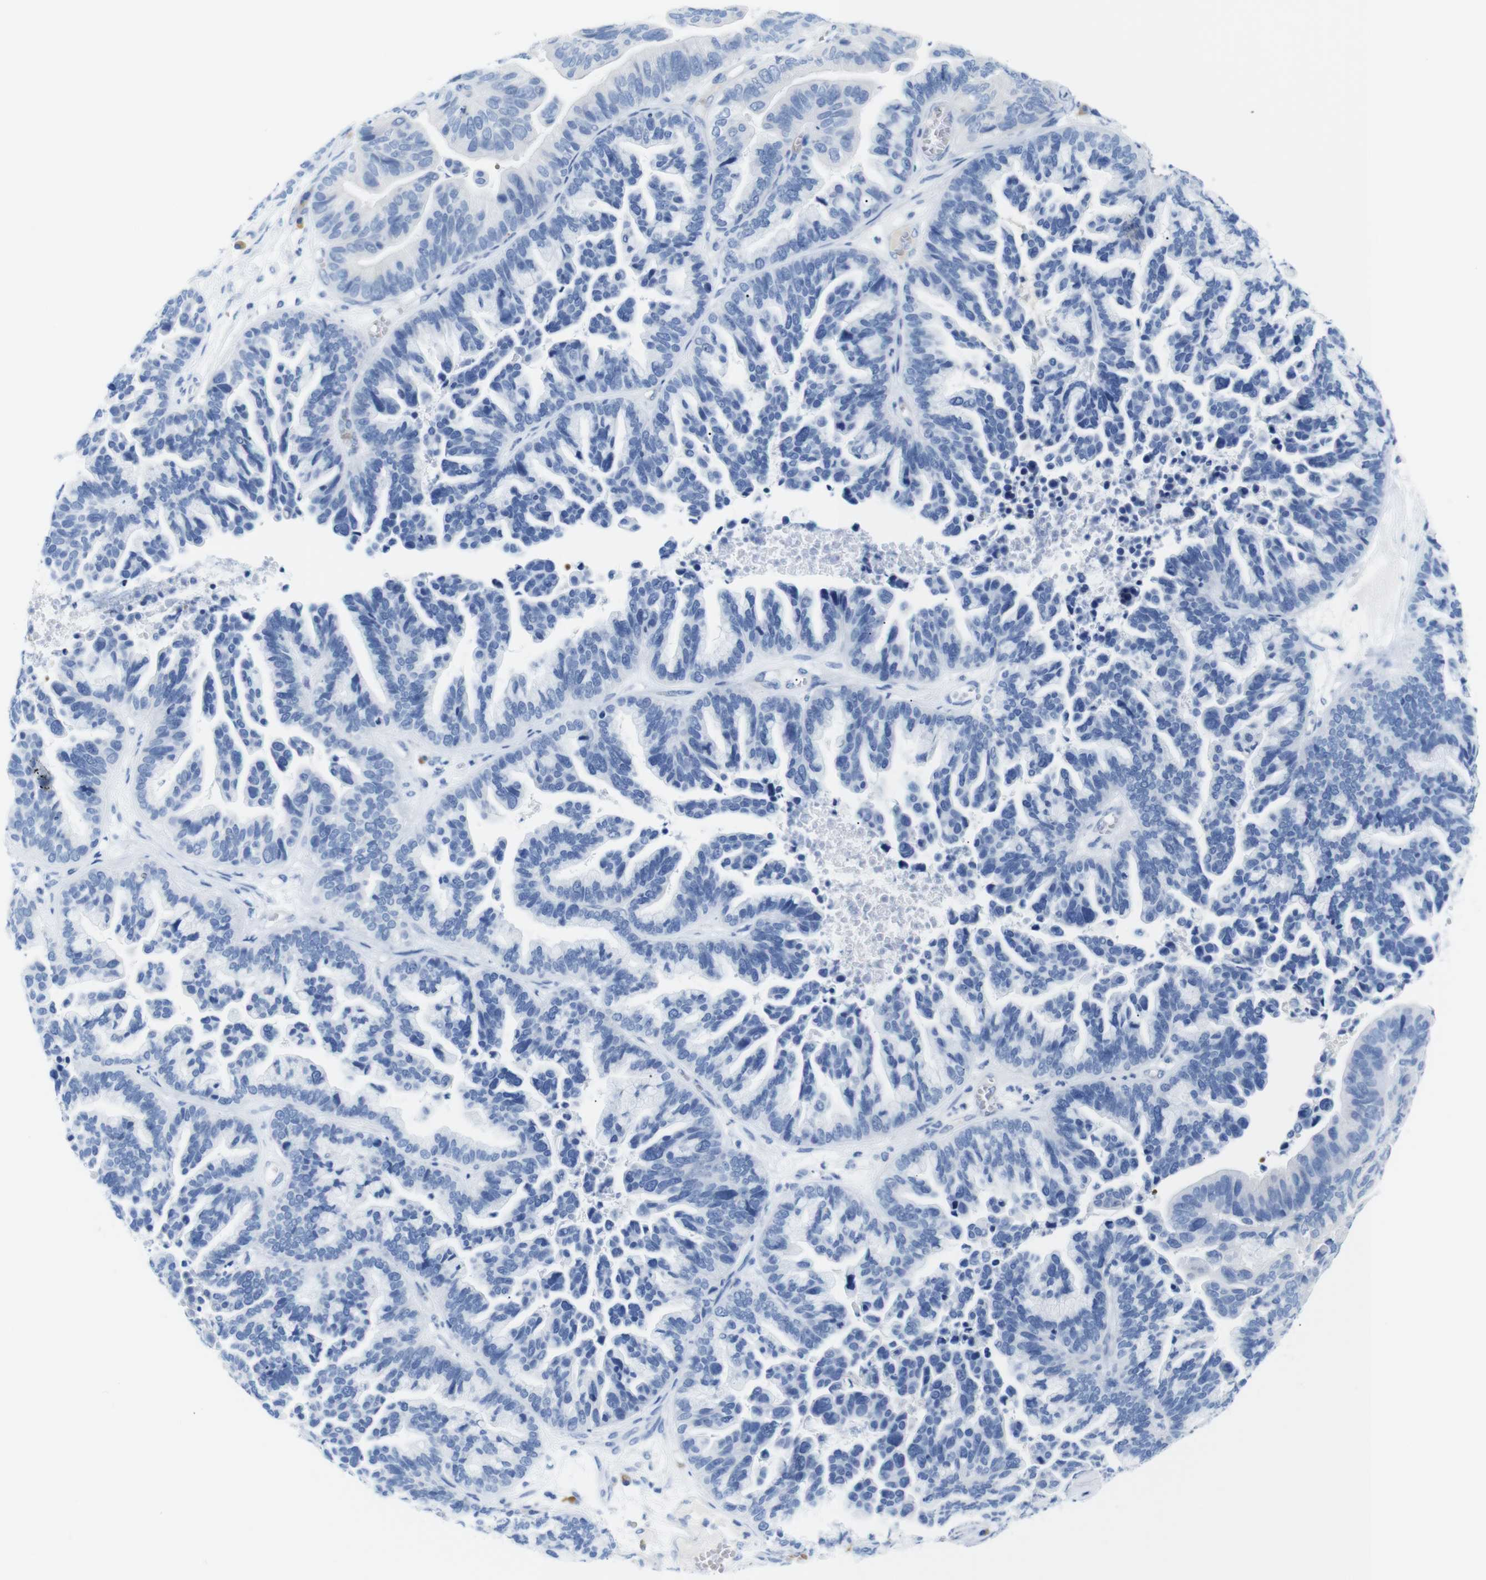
{"staining": {"intensity": "negative", "quantity": "none", "location": "none"}, "tissue": "ovarian cancer", "cell_type": "Tumor cells", "image_type": "cancer", "snomed": [{"axis": "morphology", "description": "Cystadenocarcinoma, serous, NOS"}, {"axis": "topography", "description": "Ovary"}], "caption": "This is a histopathology image of immunohistochemistry (IHC) staining of ovarian serous cystadenocarcinoma, which shows no positivity in tumor cells.", "gene": "ERVMER34-1", "patient": {"sex": "female", "age": 56}}